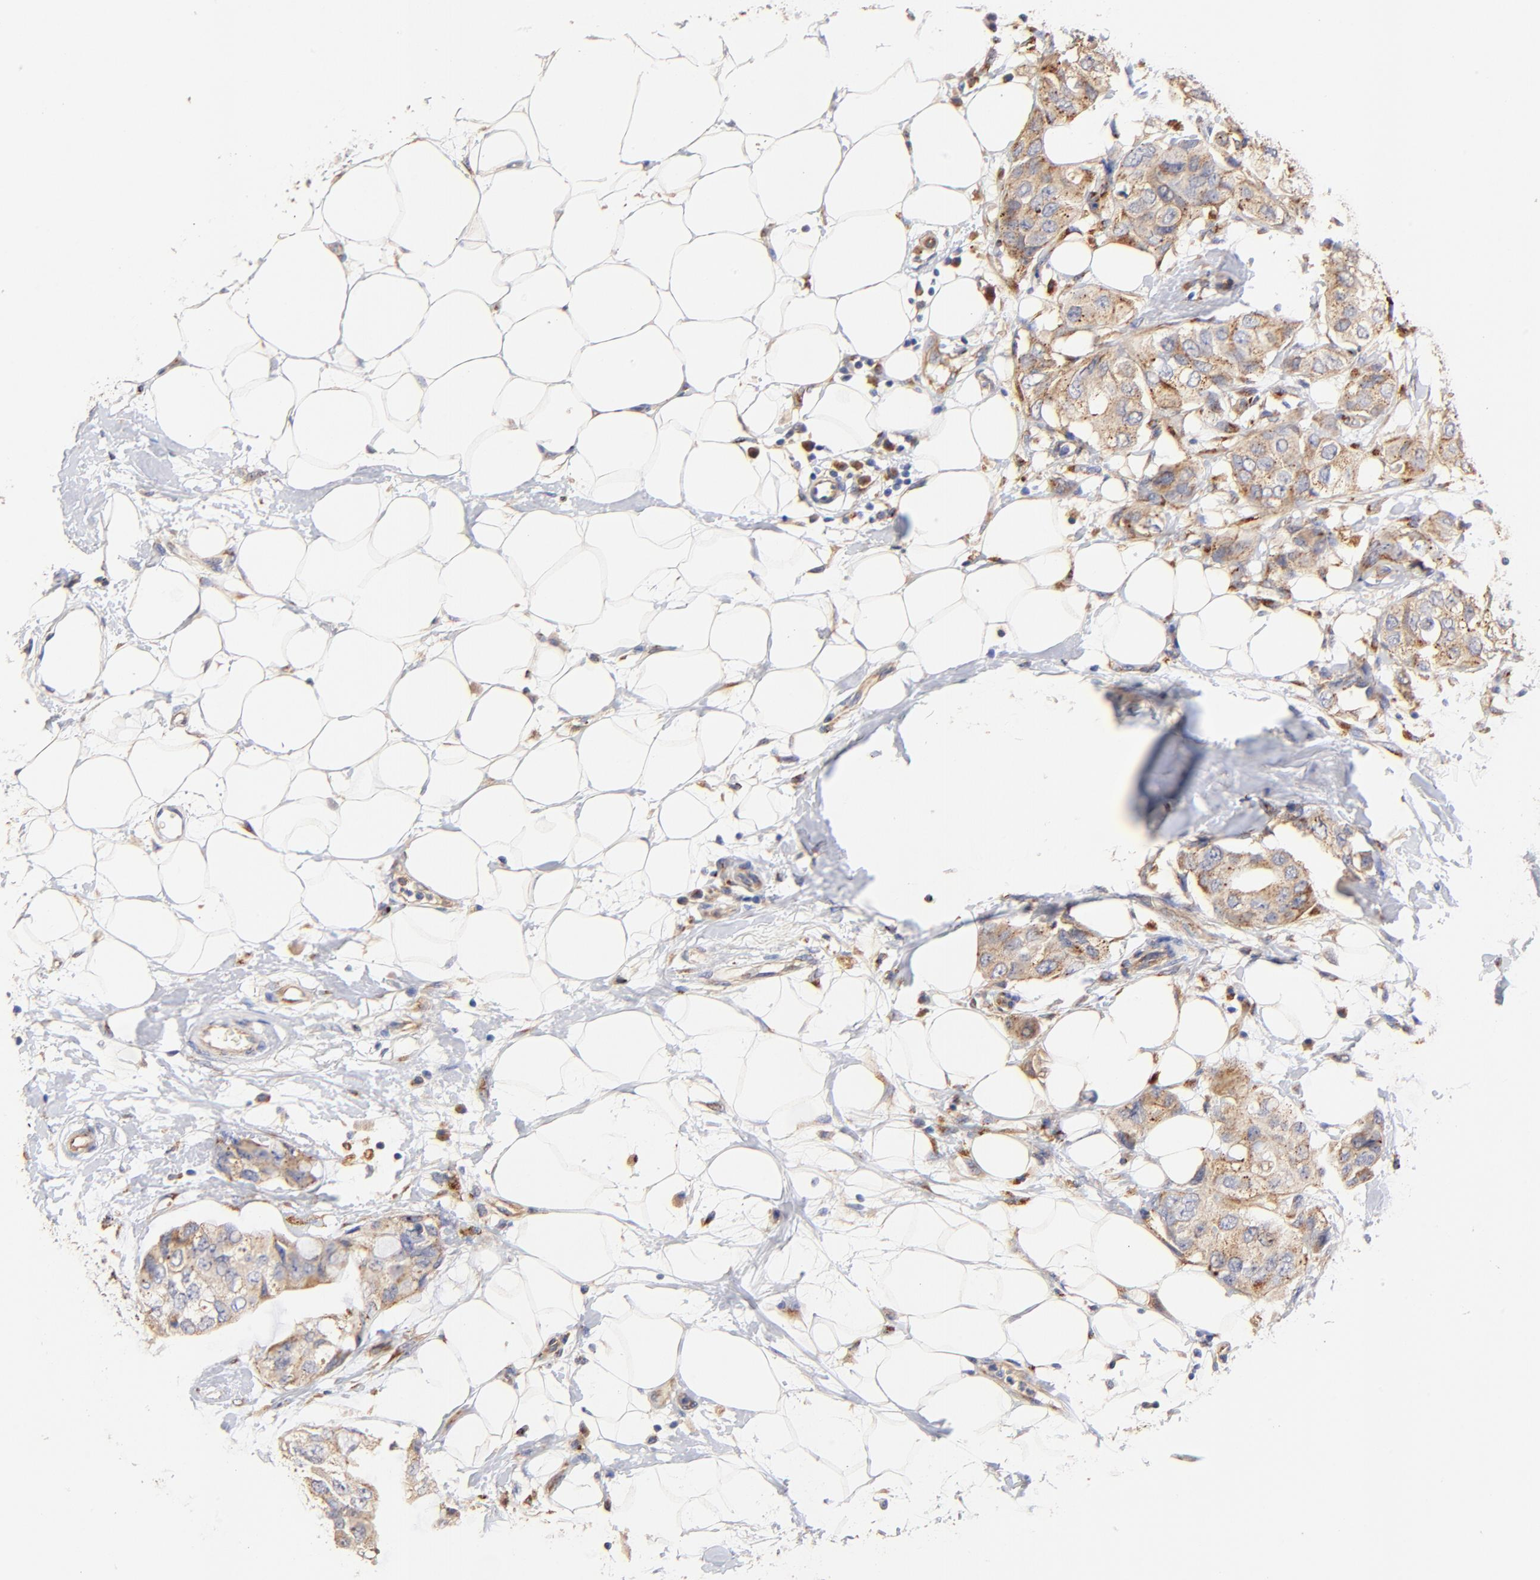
{"staining": {"intensity": "weak", "quantity": ">75%", "location": "cytoplasmic/membranous"}, "tissue": "breast cancer", "cell_type": "Tumor cells", "image_type": "cancer", "snomed": [{"axis": "morphology", "description": "Duct carcinoma"}, {"axis": "topography", "description": "Breast"}], "caption": "Immunohistochemistry micrograph of human breast cancer stained for a protein (brown), which displays low levels of weak cytoplasmic/membranous positivity in approximately >75% of tumor cells.", "gene": "FMNL3", "patient": {"sex": "female", "age": 40}}